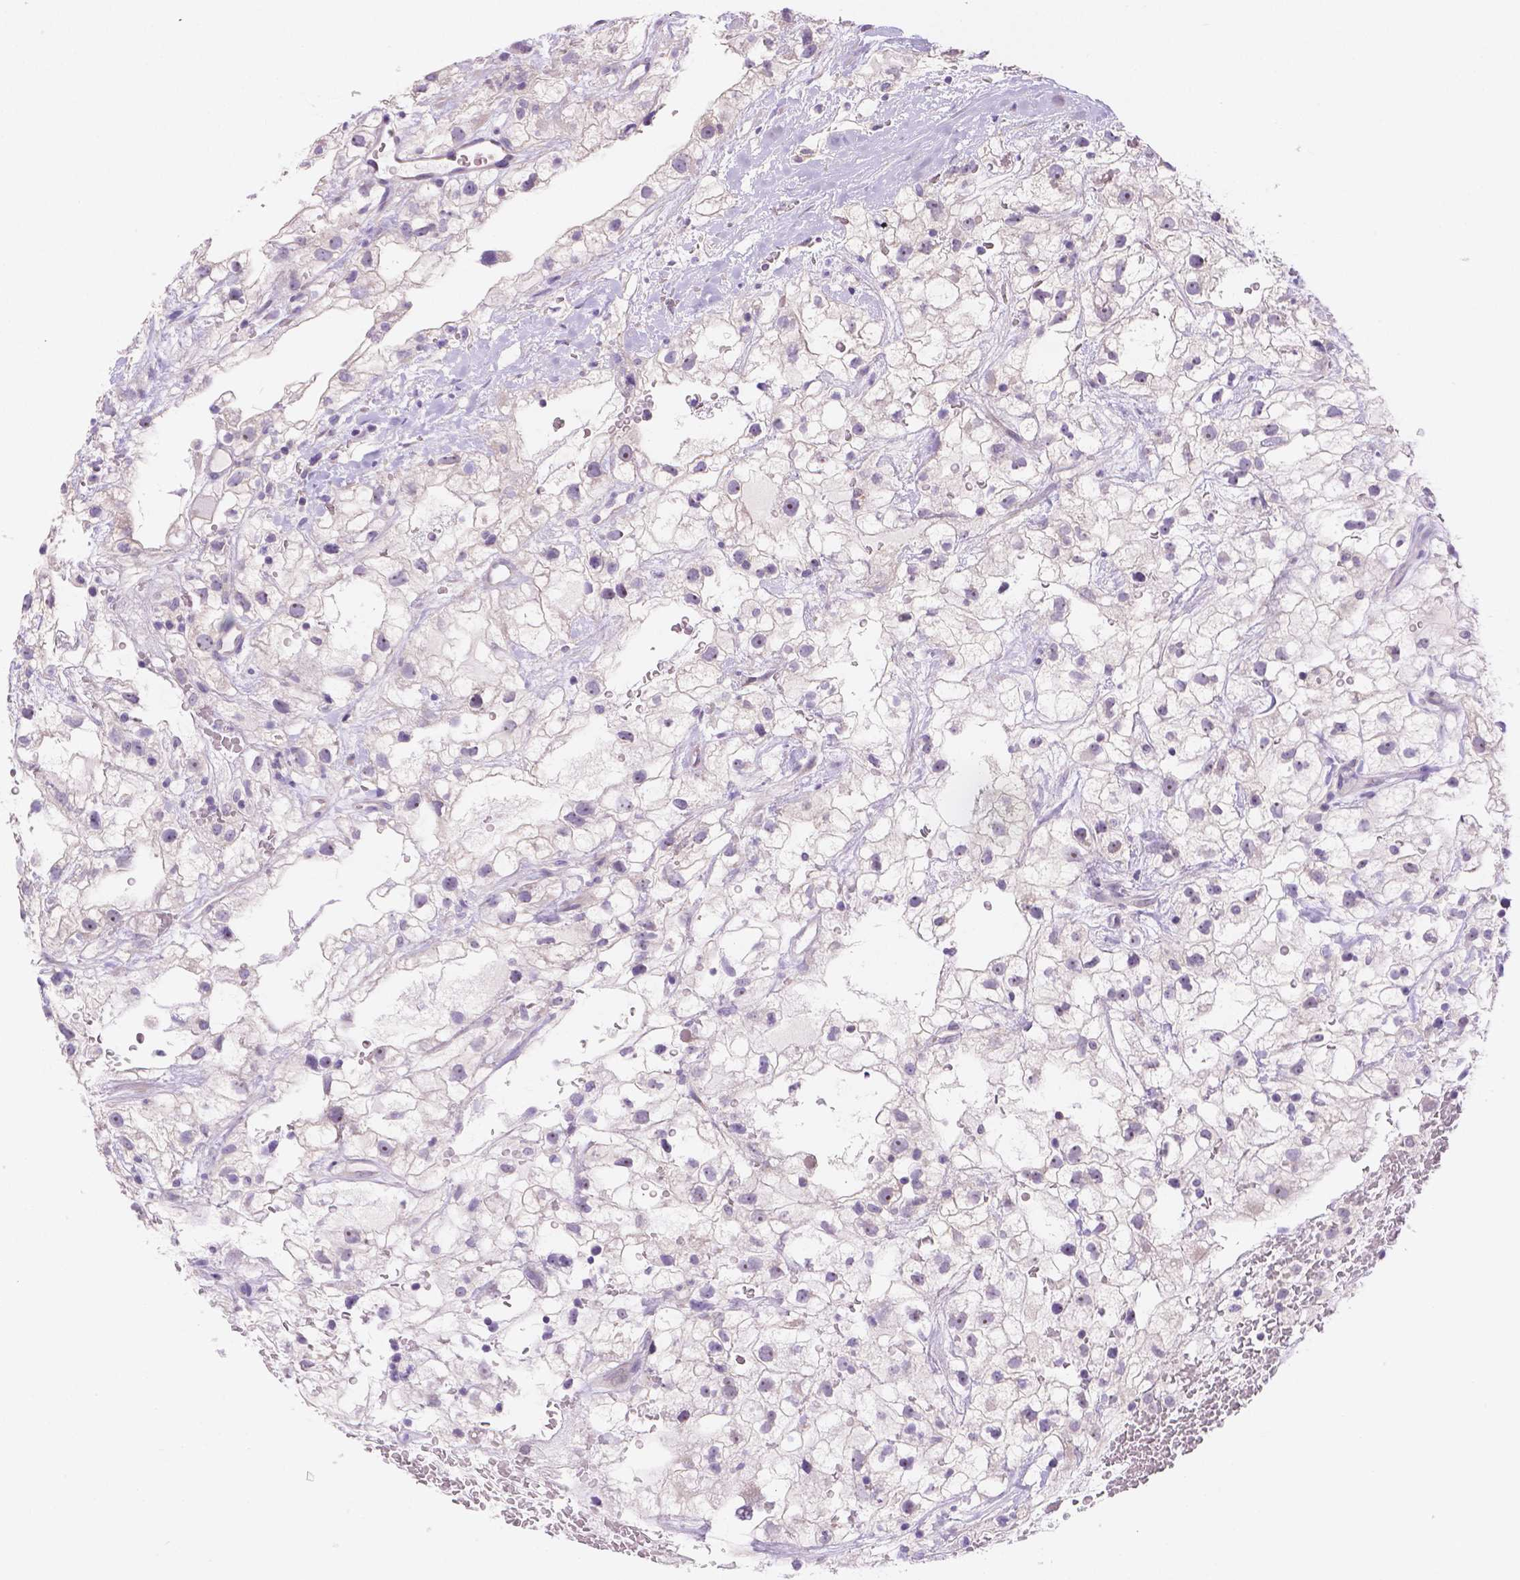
{"staining": {"intensity": "negative", "quantity": "none", "location": "none"}, "tissue": "renal cancer", "cell_type": "Tumor cells", "image_type": "cancer", "snomed": [{"axis": "morphology", "description": "Adenocarcinoma, NOS"}, {"axis": "topography", "description": "Kidney"}], "caption": "Immunohistochemical staining of renal cancer (adenocarcinoma) reveals no significant expression in tumor cells.", "gene": "CD96", "patient": {"sex": "male", "age": 59}}